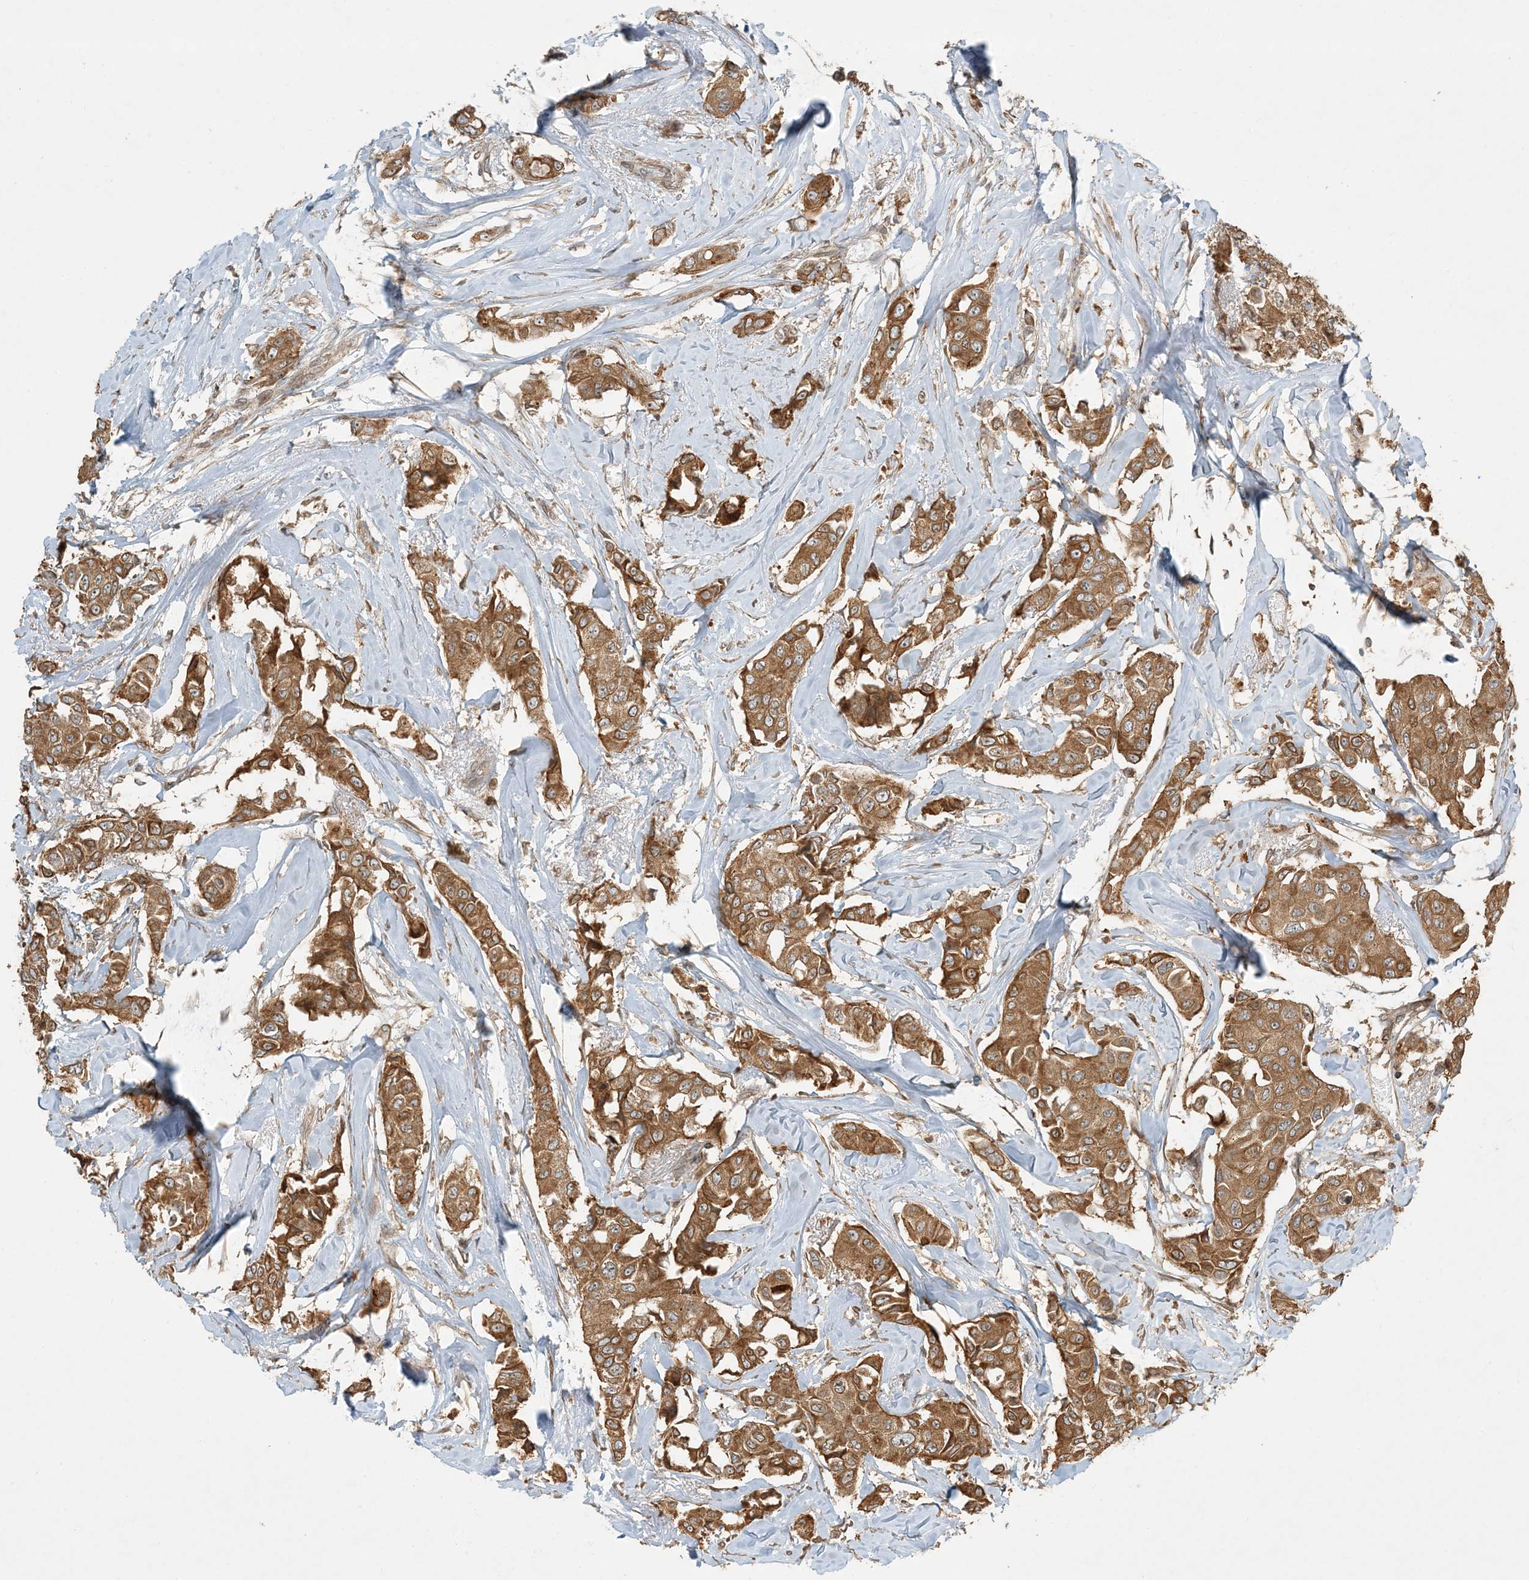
{"staining": {"intensity": "moderate", "quantity": ">75%", "location": "cytoplasmic/membranous"}, "tissue": "breast cancer", "cell_type": "Tumor cells", "image_type": "cancer", "snomed": [{"axis": "morphology", "description": "Duct carcinoma"}, {"axis": "topography", "description": "Breast"}], "caption": "There is medium levels of moderate cytoplasmic/membranous staining in tumor cells of breast infiltrating ductal carcinoma, as demonstrated by immunohistochemical staining (brown color).", "gene": "COMMD8", "patient": {"sex": "female", "age": 80}}